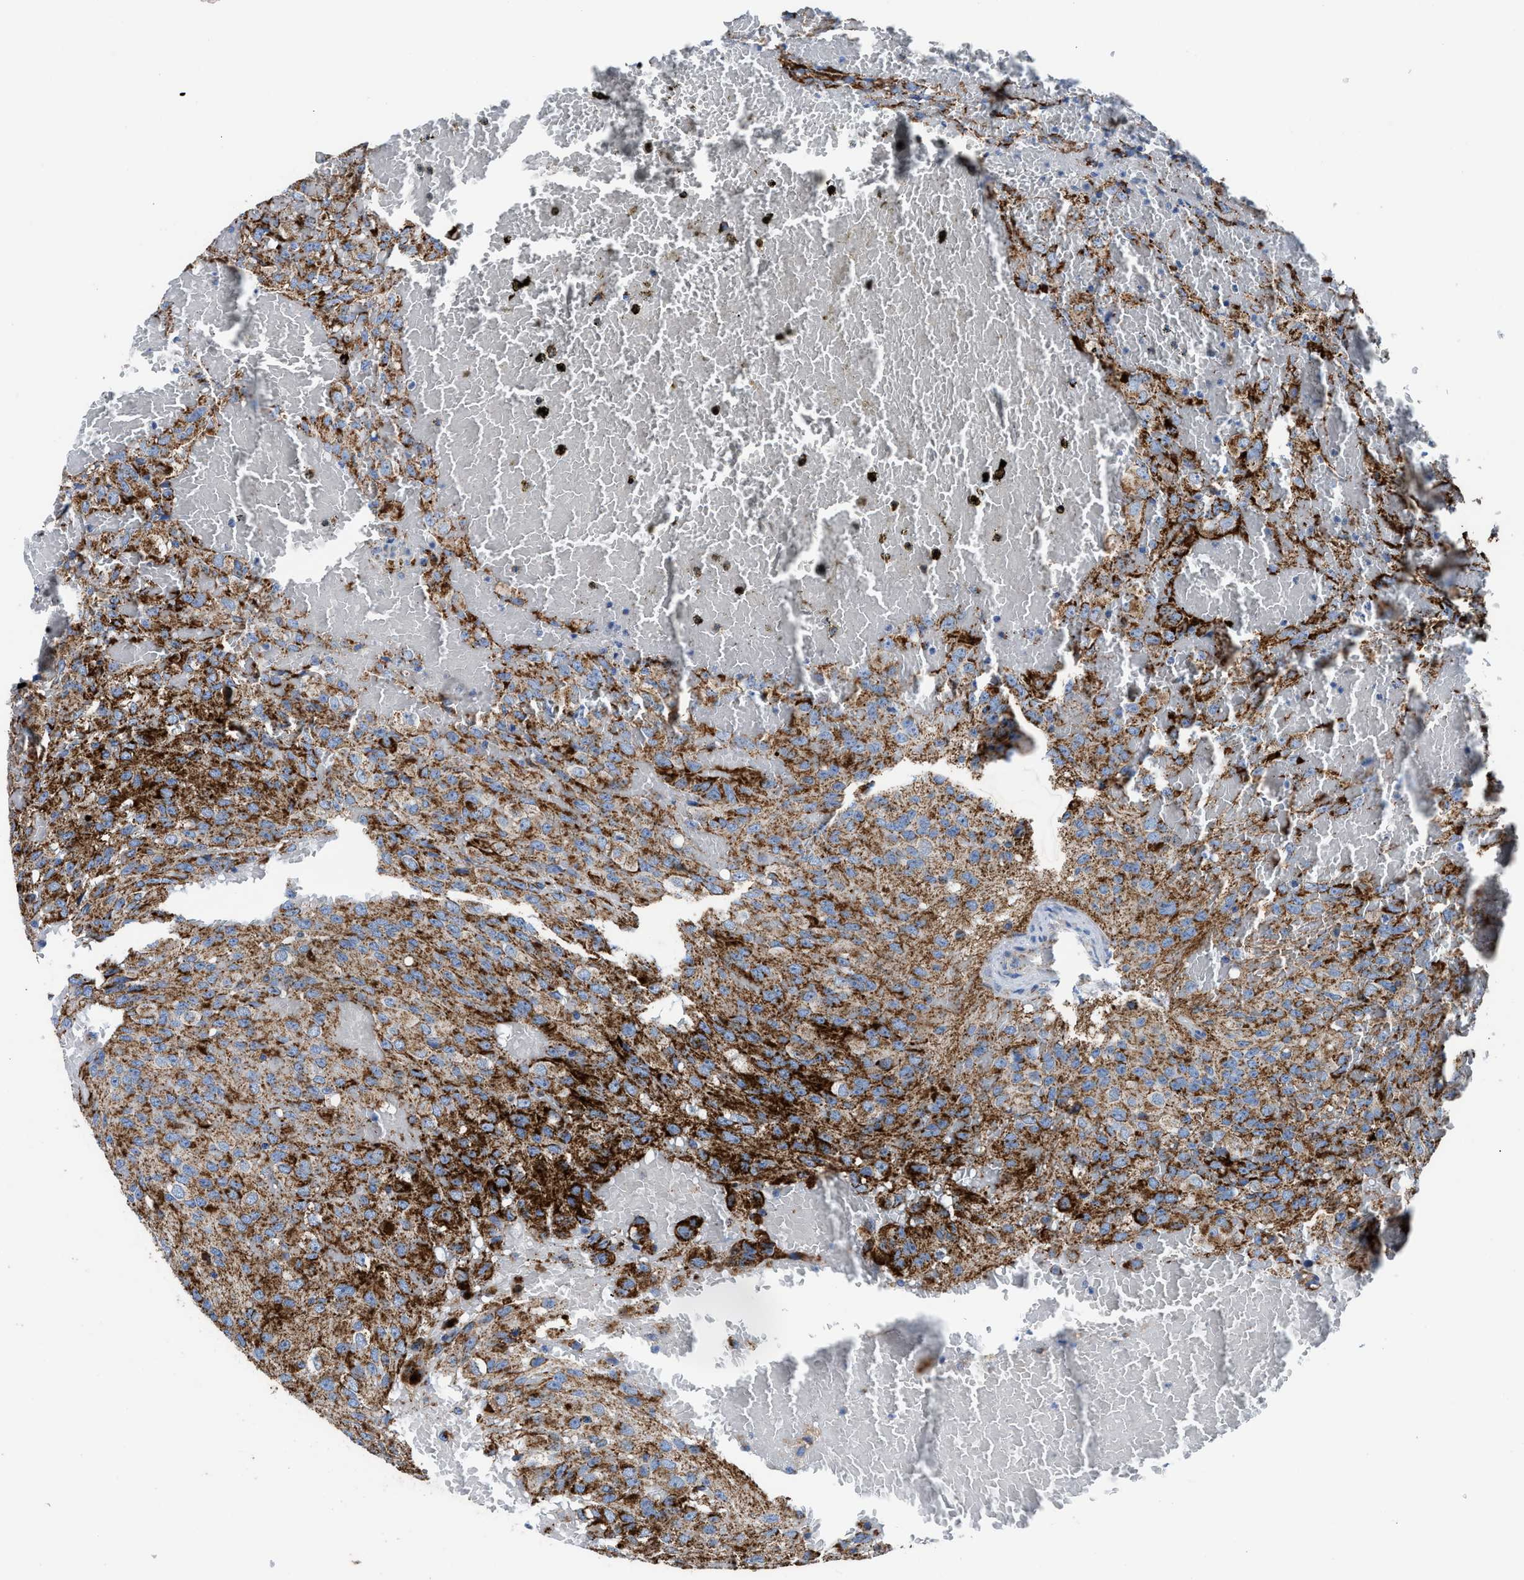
{"staining": {"intensity": "strong", "quantity": ">75%", "location": "cytoplasmic/membranous"}, "tissue": "glioma", "cell_type": "Tumor cells", "image_type": "cancer", "snomed": [{"axis": "morphology", "description": "Glioma, malignant, High grade"}, {"axis": "topography", "description": "Brain"}], "caption": "DAB (3,3'-diaminobenzidine) immunohistochemical staining of glioma displays strong cytoplasmic/membranous protein positivity in about >75% of tumor cells.", "gene": "ZDHHC3", "patient": {"sex": "male", "age": 32}}